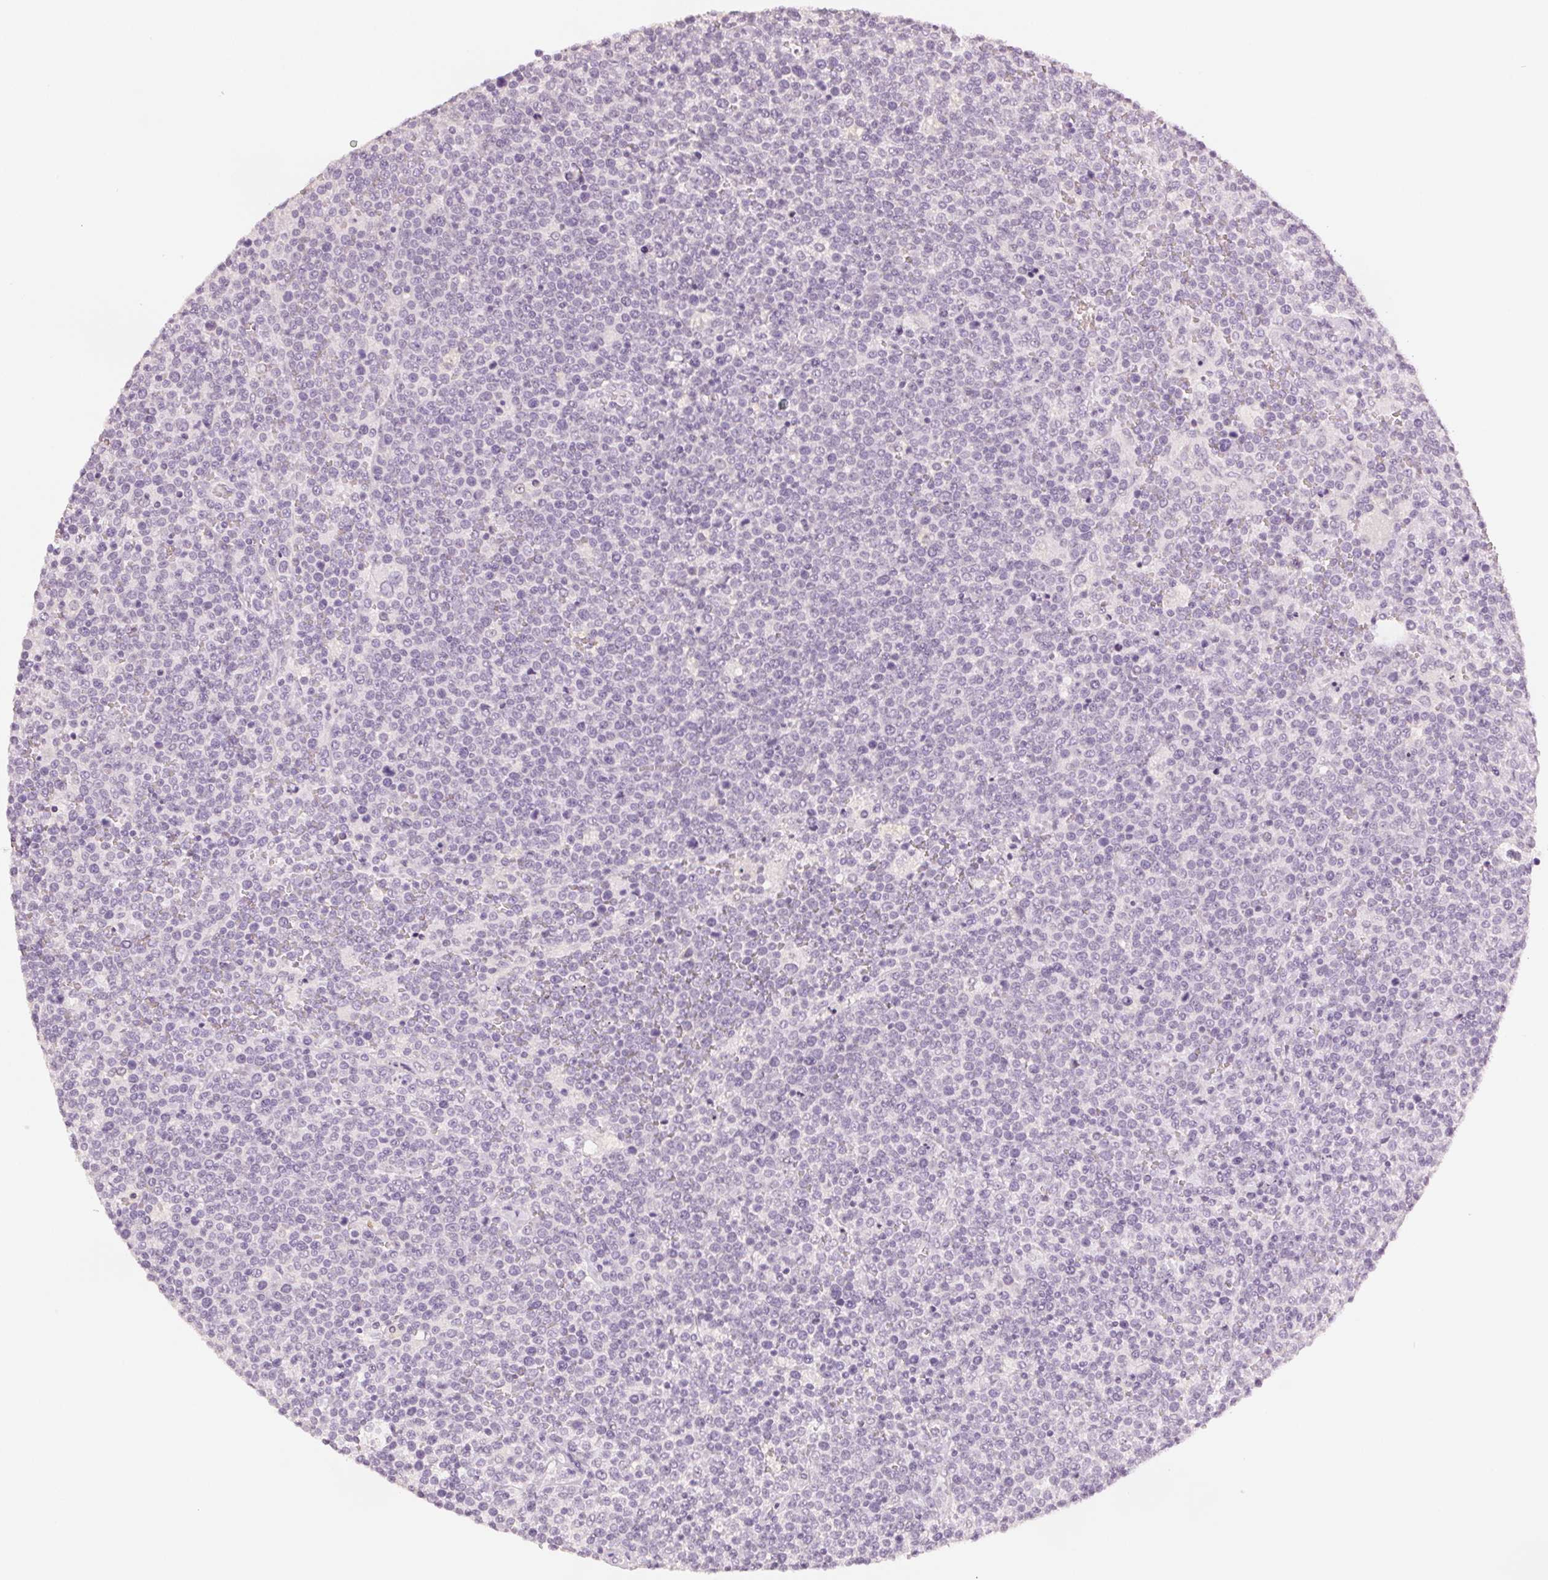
{"staining": {"intensity": "negative", "quantity": "none", "location": "none"}, "tissue": "lymphoma", "cell_type": "Tumor cells", "image_type": "cancer", "snomed": [{"axis": "morphology", "description": "Malignant lymphoma, non-Hodgkin's type, High grade"}, {"axis": "topography", "description": "Lymph node"}], "caption": "An immunohistochemistry (IHC) micrograph of lymphoma is shown. There is no staining in tumor cells of lymphoma.", "gene": "SCGN", "patient": {"sex": "male", "age": 61}}